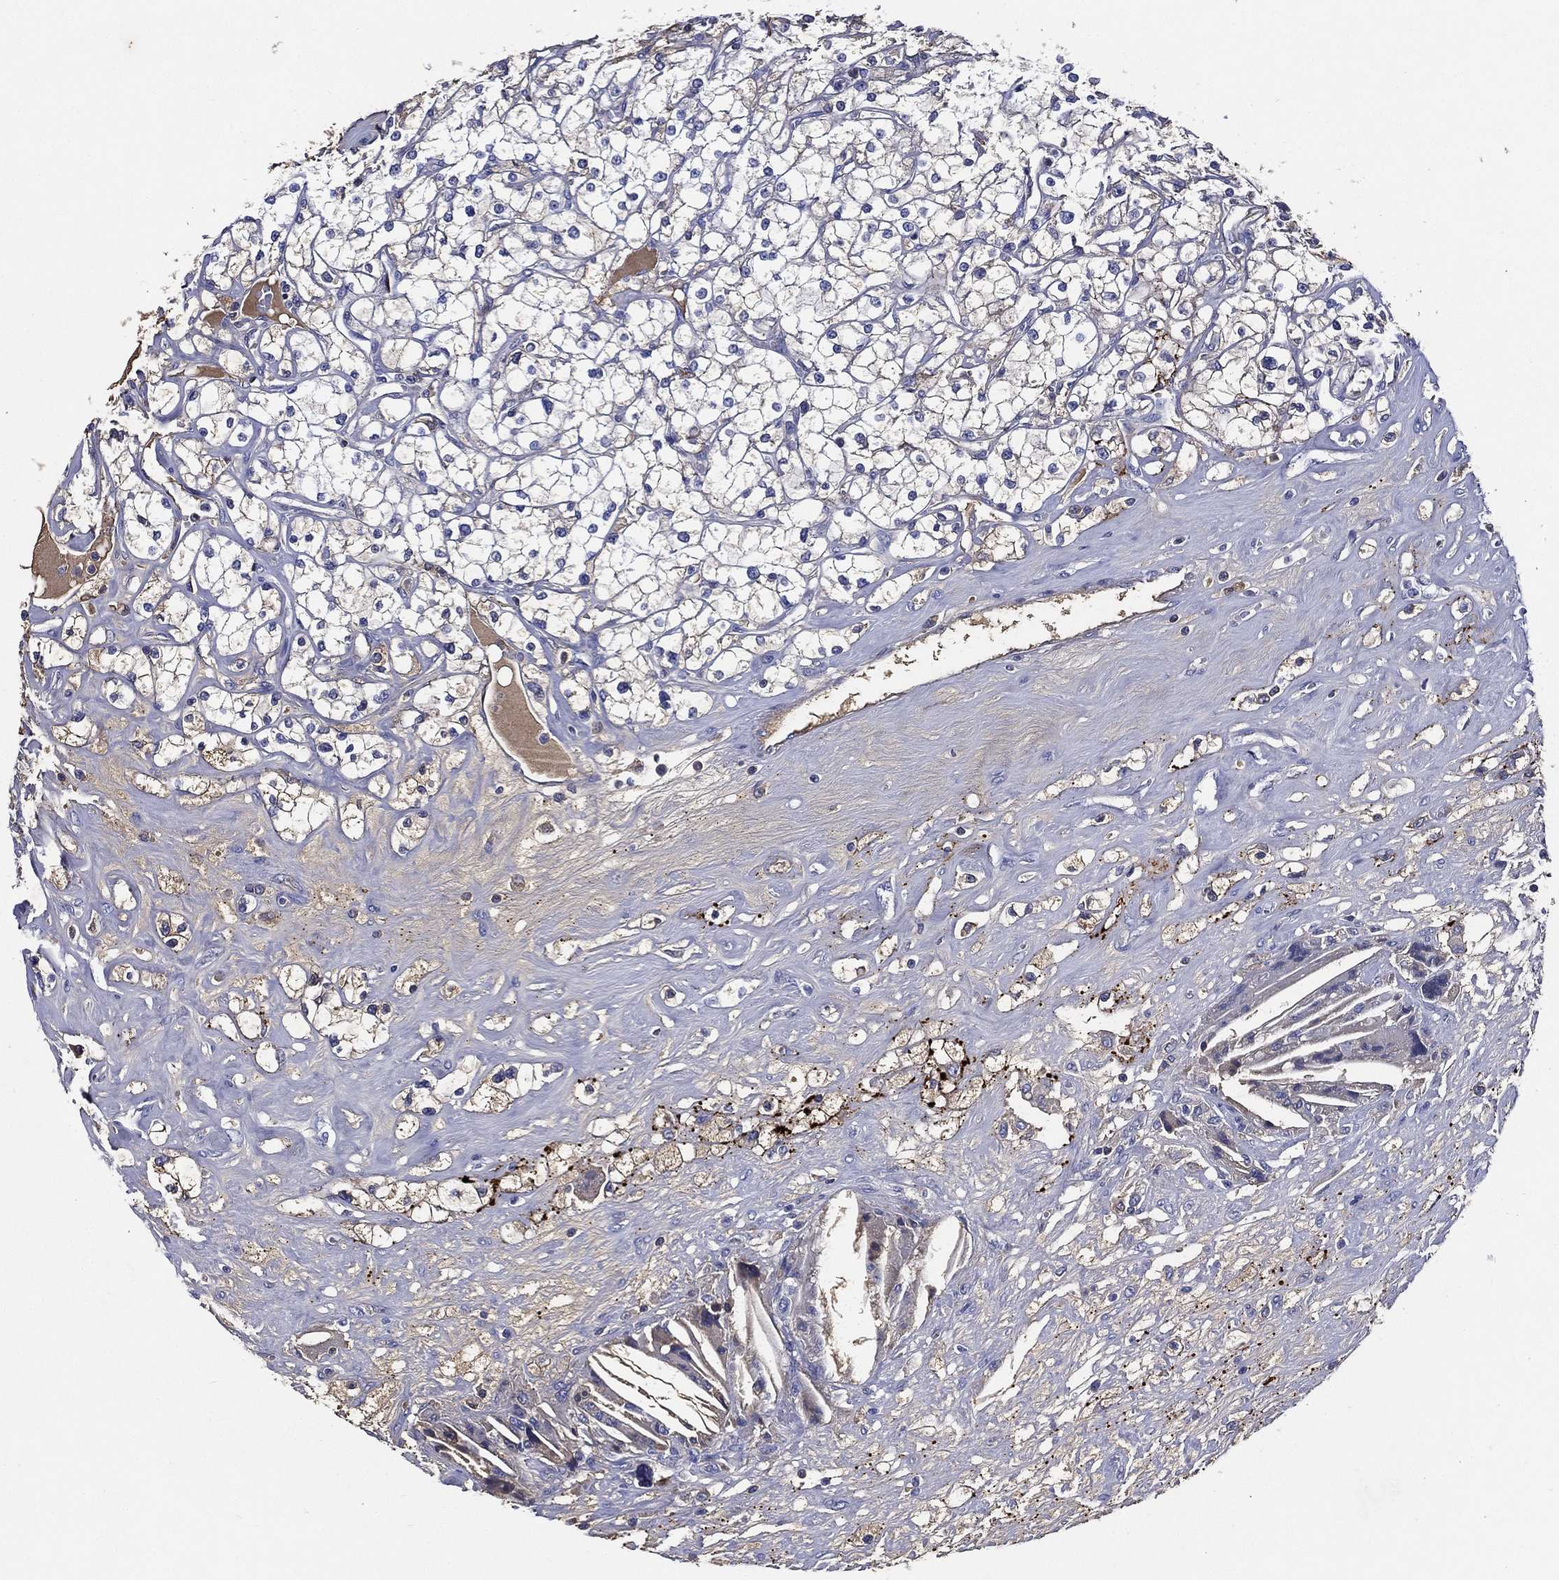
{"staining": {"intensity": "weak", "quantity": "<25%", "location": "cytoplasmic/membranous"}, "tissue": "renal cancer", "cell_type": "Tumor cells", "image_type": "cancer", "snomed": [{"axis": "morphology", "description": "Adenocarcinoma, NOS"}, {"axis": "topography", "description": "Kidney"}], "caption": "DAB (3,3'-diaminobenzidine) immunohistochemical staining of renal adenocarcinoma demonstrates no significant staining in tumor cells.", "gene": "TMPRSS11D", "patient": {"sex": "male", "age": 67}}